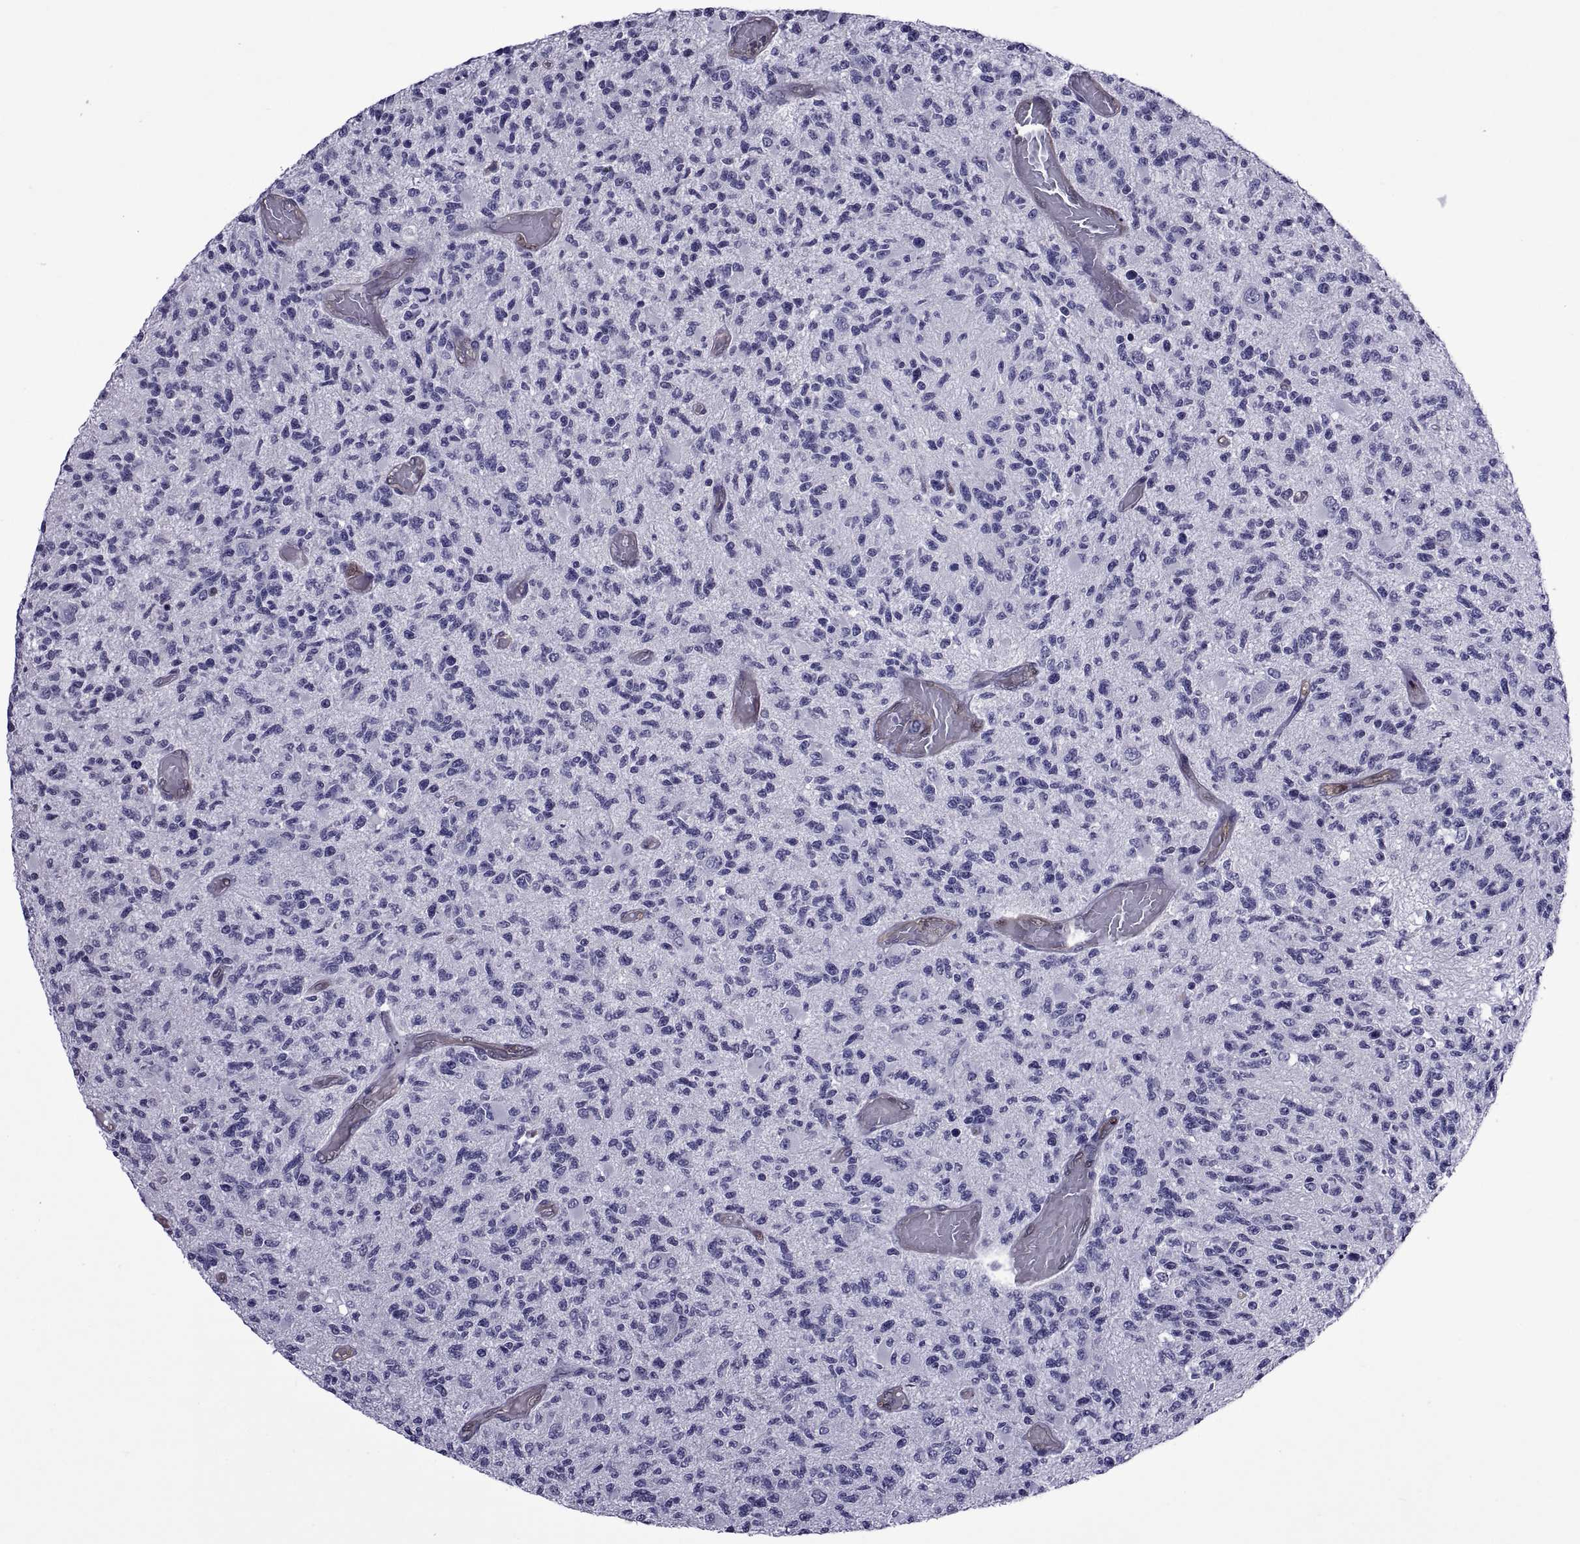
{"staining": {"intensity": "negative", "quantity": "none", "location": "none"}, "tissue": "glioma", "cell_type": "Tumor cells", "image_type": "cancer", "snomed": [{"axis": "morphology", "description": "Glioma, malignant, High grade"}, {"axis": "topography", "description": "Brain"}], "caption": "Malignant high-grade glioma stained for a protein using immunohistochemistry exhibits no positivity tumor cells.", "gene": "LCN9", "patient": {"sex": "female", "age": 63}}